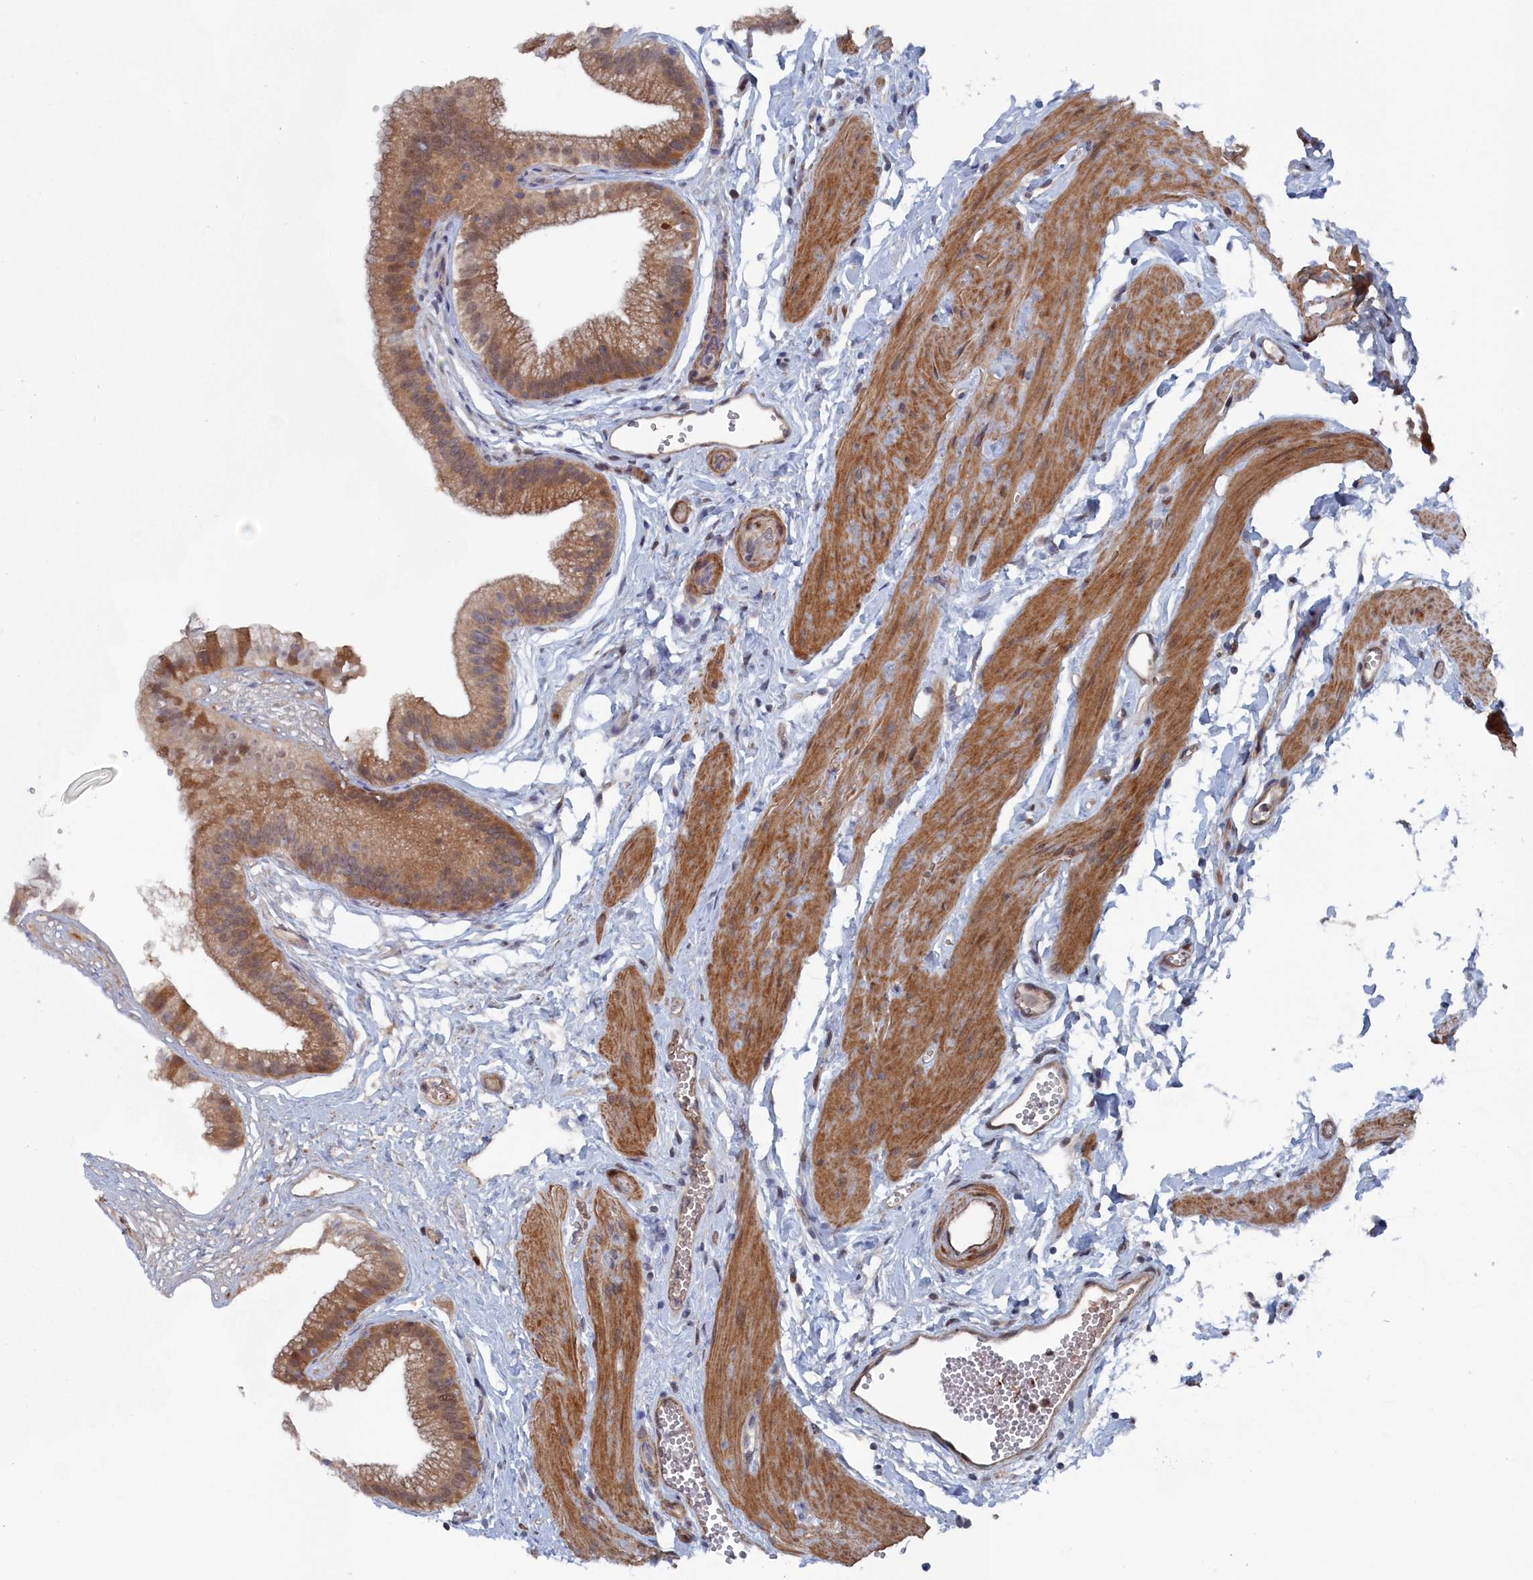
{"staining": {"intensity": "moderate", "quantity": ">75%", "location": "cytoplasmic/membranous,nuclear"}, "tissue": "gallbladder", "cell_type": "Glandular cells", "image_type": "normal", "snomed": [{"axis": "morphology", "description": "Normal tissue, NOS"}, {"axis": "topography", "description": "Gallbladder"}], "caption": "A histopathology image showing moderate cytoplasmic/membranous,nuclear expression in approximately >75% of glandular cells in normal gallbladder, as visualized by brown immunohistochemical staining.", "gene": "ELOVL6", "patient": {"sex": "female", "age": 54}}